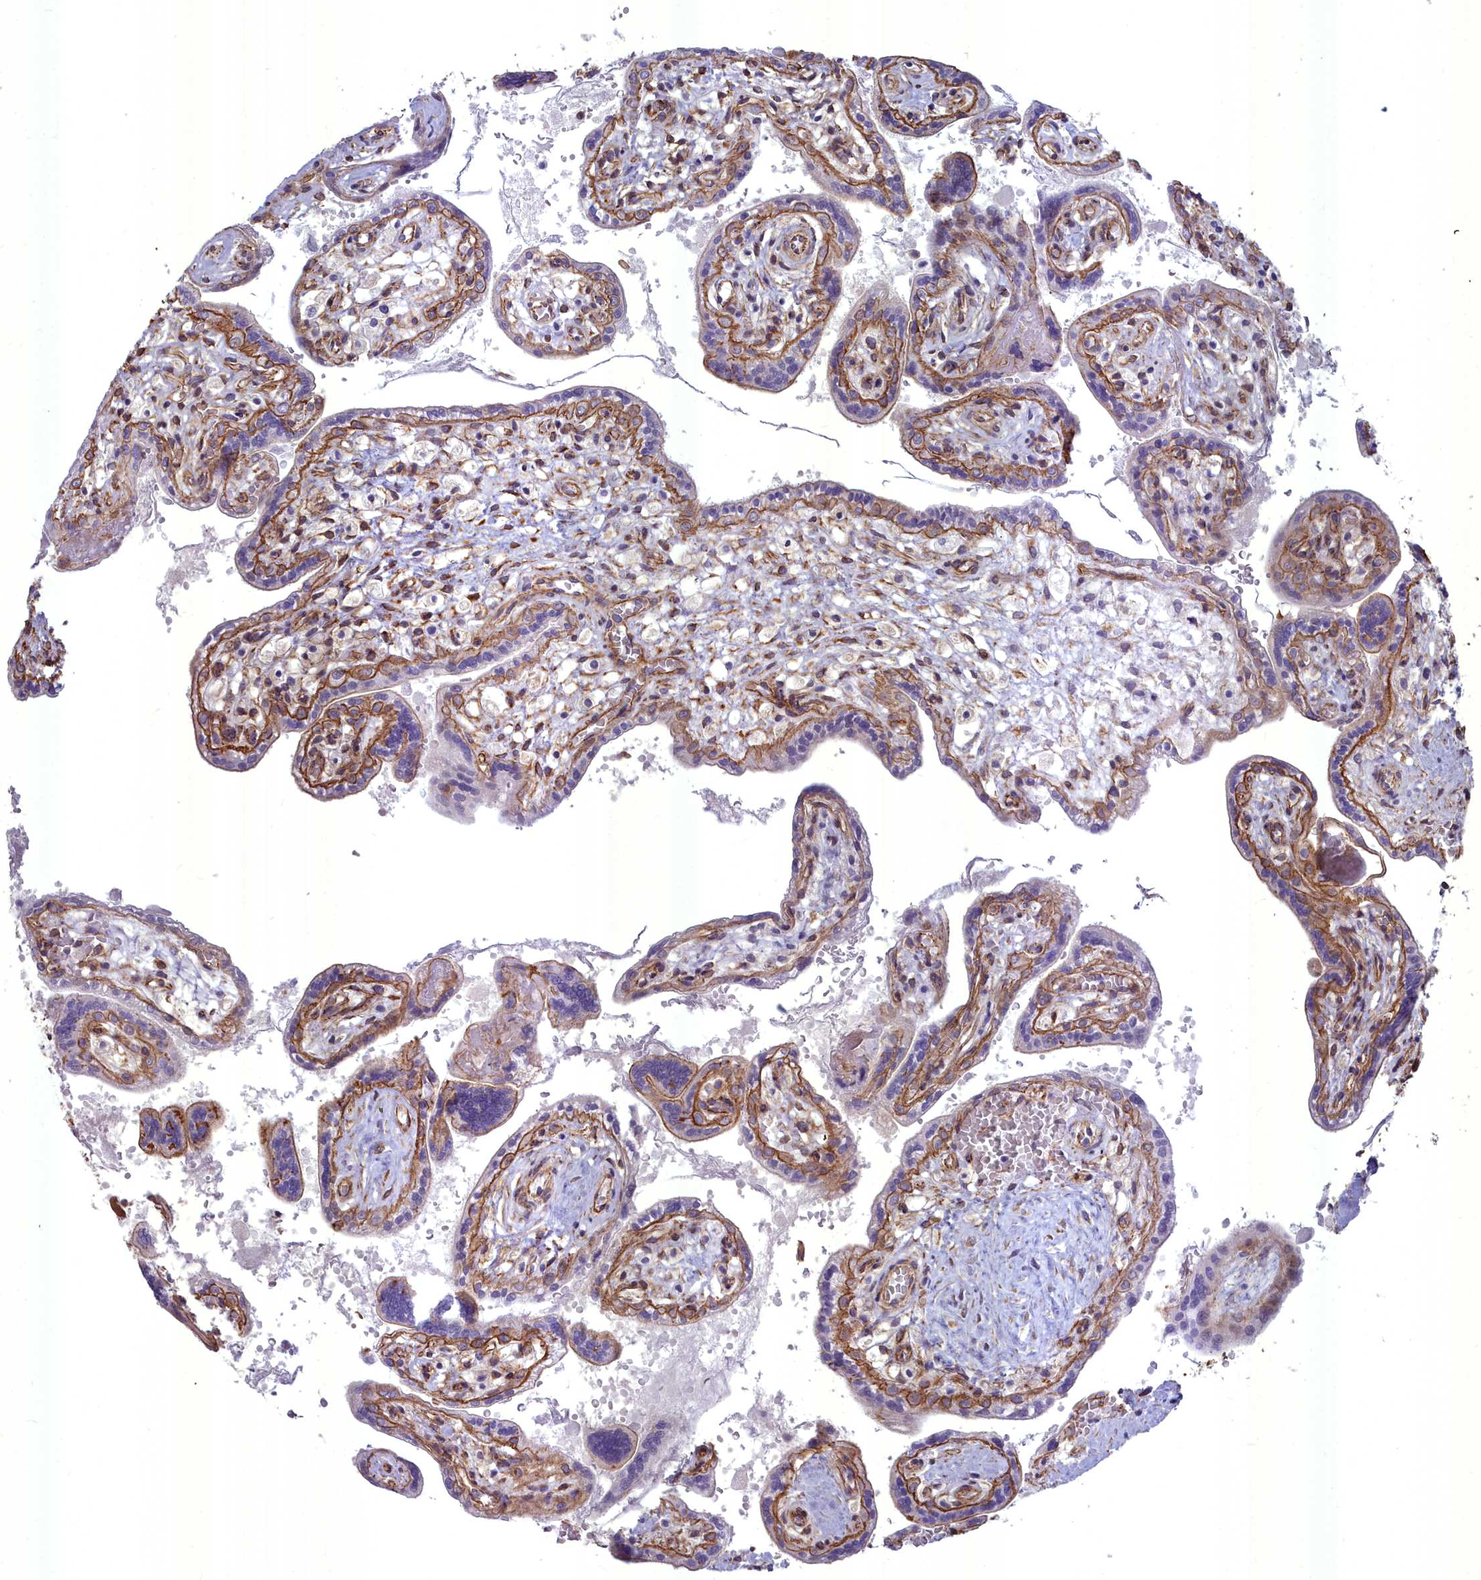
{"staining": {"intensity": "strong", "quantity": "25%-75%", "location": "cytoplasmic/membranous,nuclear"}, "tissue": "placenta", "cell_type": "Trophoblastic cells", "image_type": "normal", "snomed": [{"axis": "morphology", "description": "Normal tissue, NOS"}, {"axis": "topography", "description": "Placenta"}], "caption": "Immunohistochemical staining of benign human placenta reveals high levels of strong cytoplasmic/membranous,nuclear expression in approximately 25%-75% of trophoblastic cells.", "gene": "YJU2", "patient": {"sex": "female", "age": 37}}